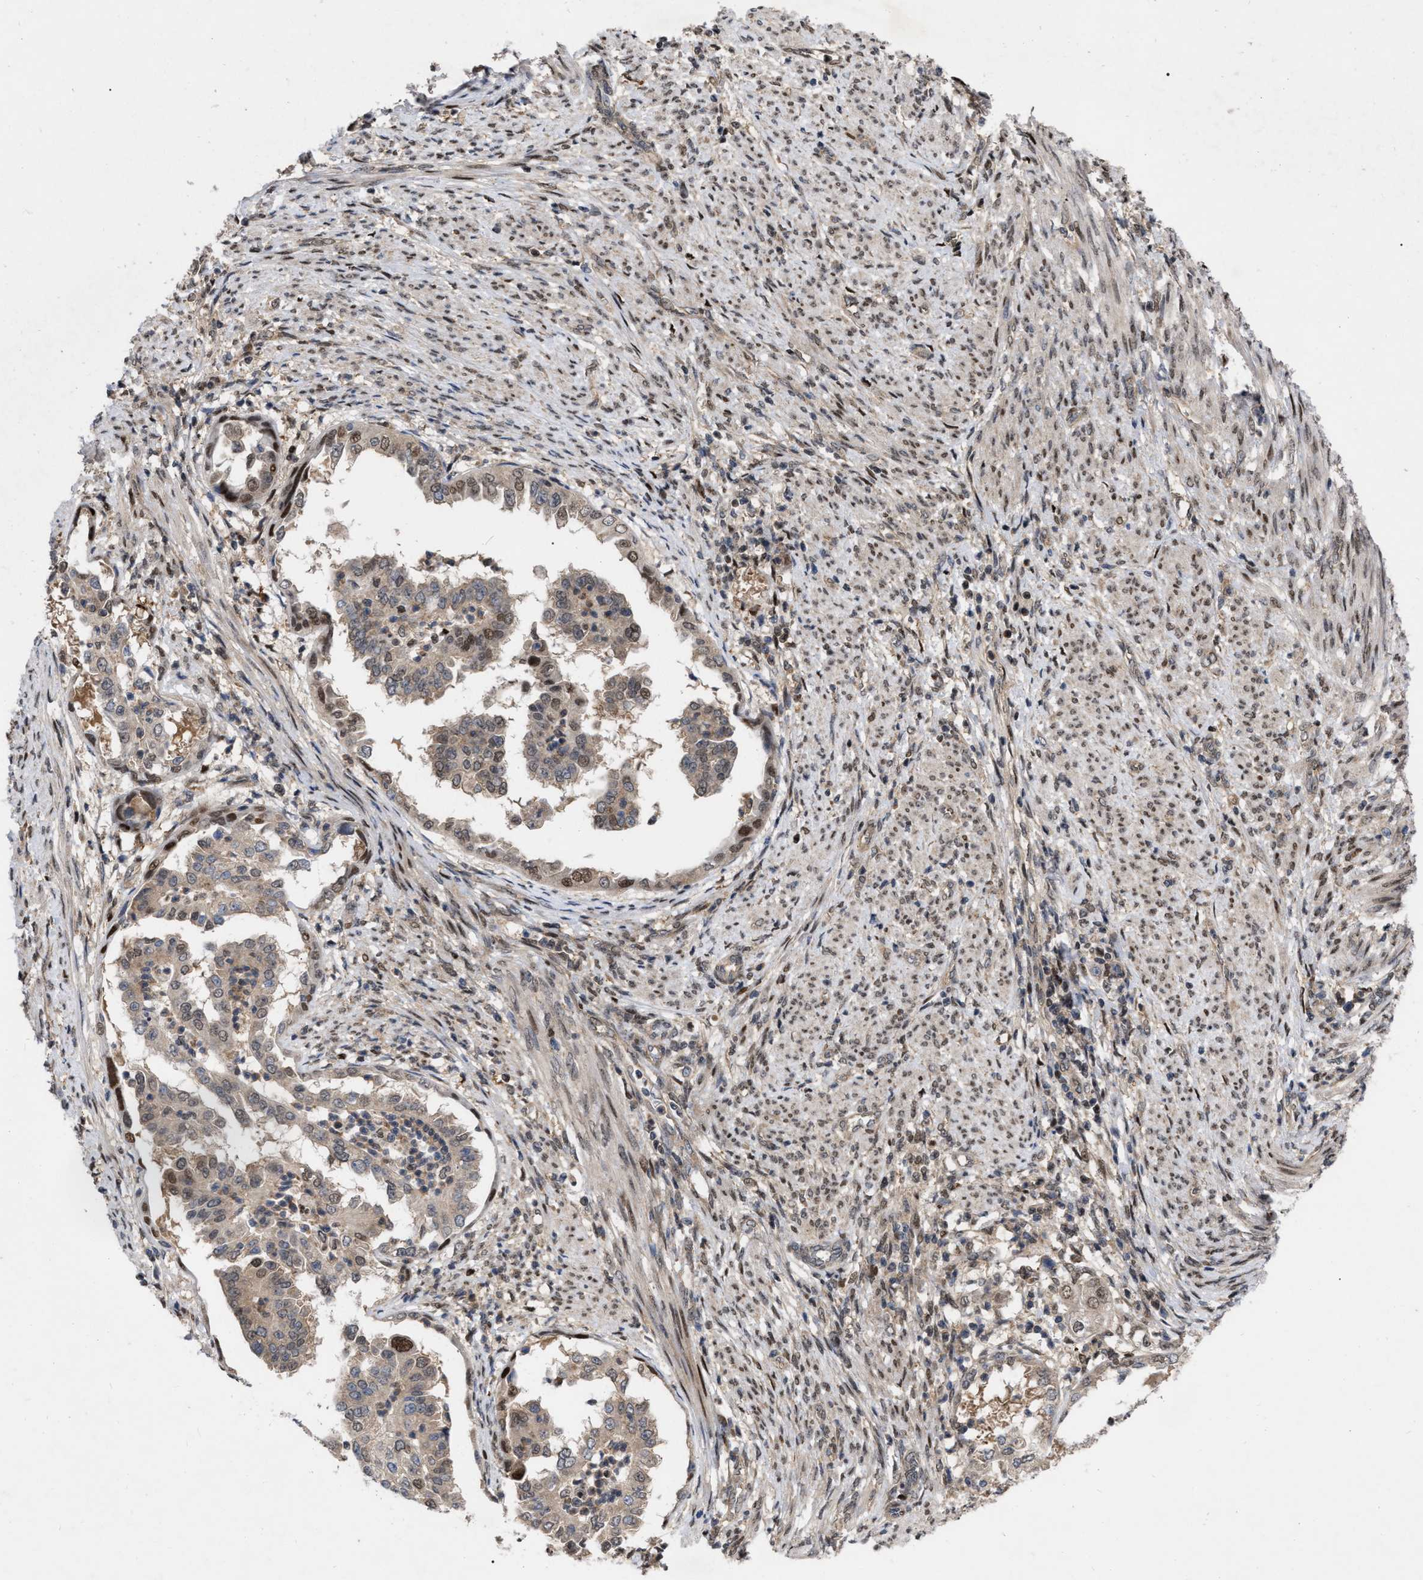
{"staining": {"intensity": "moderate", "quantity": "<25%", "location": "cytoplasmic/membranous,nuclear"}, "tissue": "endometrial cancer", "cell_type": "Tumor cells", "image_type": "cancer", "snomed": [{"axis": "morphology", "description": "Adenocarcinoma, NOS"}, {"axis": "topography", "description": "Endometrium"}], "caption": "Immunohistochemistry of human endometrial cancer displays low levels of moderate cytoplasmic/membranous and nuclear positivity in approximately <25% of tumor cells. (DAB (3,3'-diaminobenzidine) IHC, brown staining for protein, blue staining for nuclei).", "gene": "MDM4", "patient": {"sex": "female", "age": 85}}